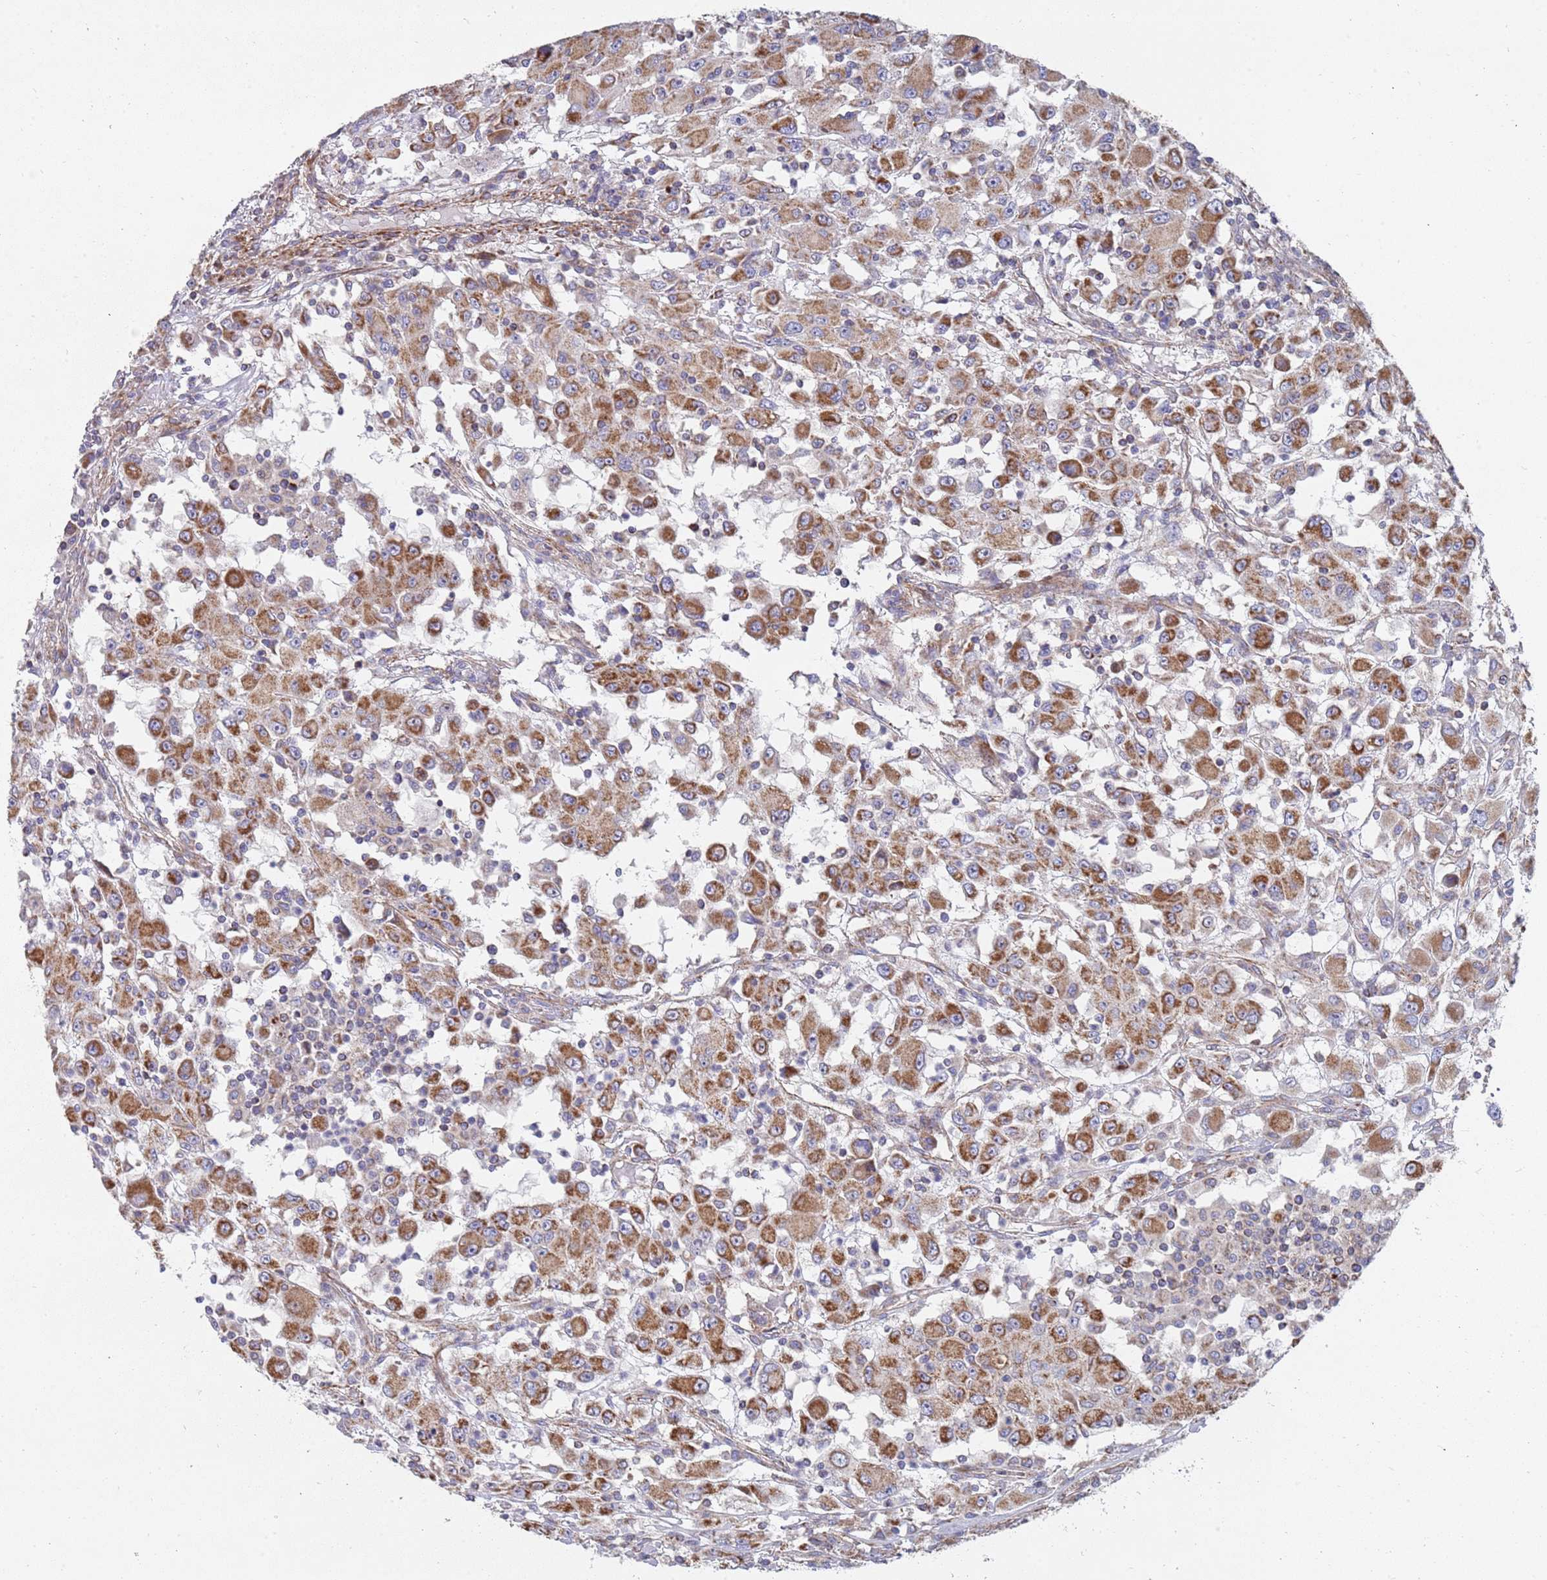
{"staining": {"intensity": "moderate", "quantity": "25%-75%", "location": "cytoplasmic/membranous"}, "tissue": "renal cancer", "cell_type": "Tumor cells", "image_type": "cancer", "snomed": [{"axis": "morphology", "description": "Adenocarcinoma, NOS"}, {"axis": "topography", "description": "Kidney"}], "caption": "An image of human renal cancer stained for a protein reveals moderate cytoplasmic/membranous brown staining in tumor cells. (Stains: DAB in brown, nuclei in blue, Microscopy: brightfield microscopy at high magnification).", "gene": "WDFY3", "patient": {"sex": "female", "age": 67}}